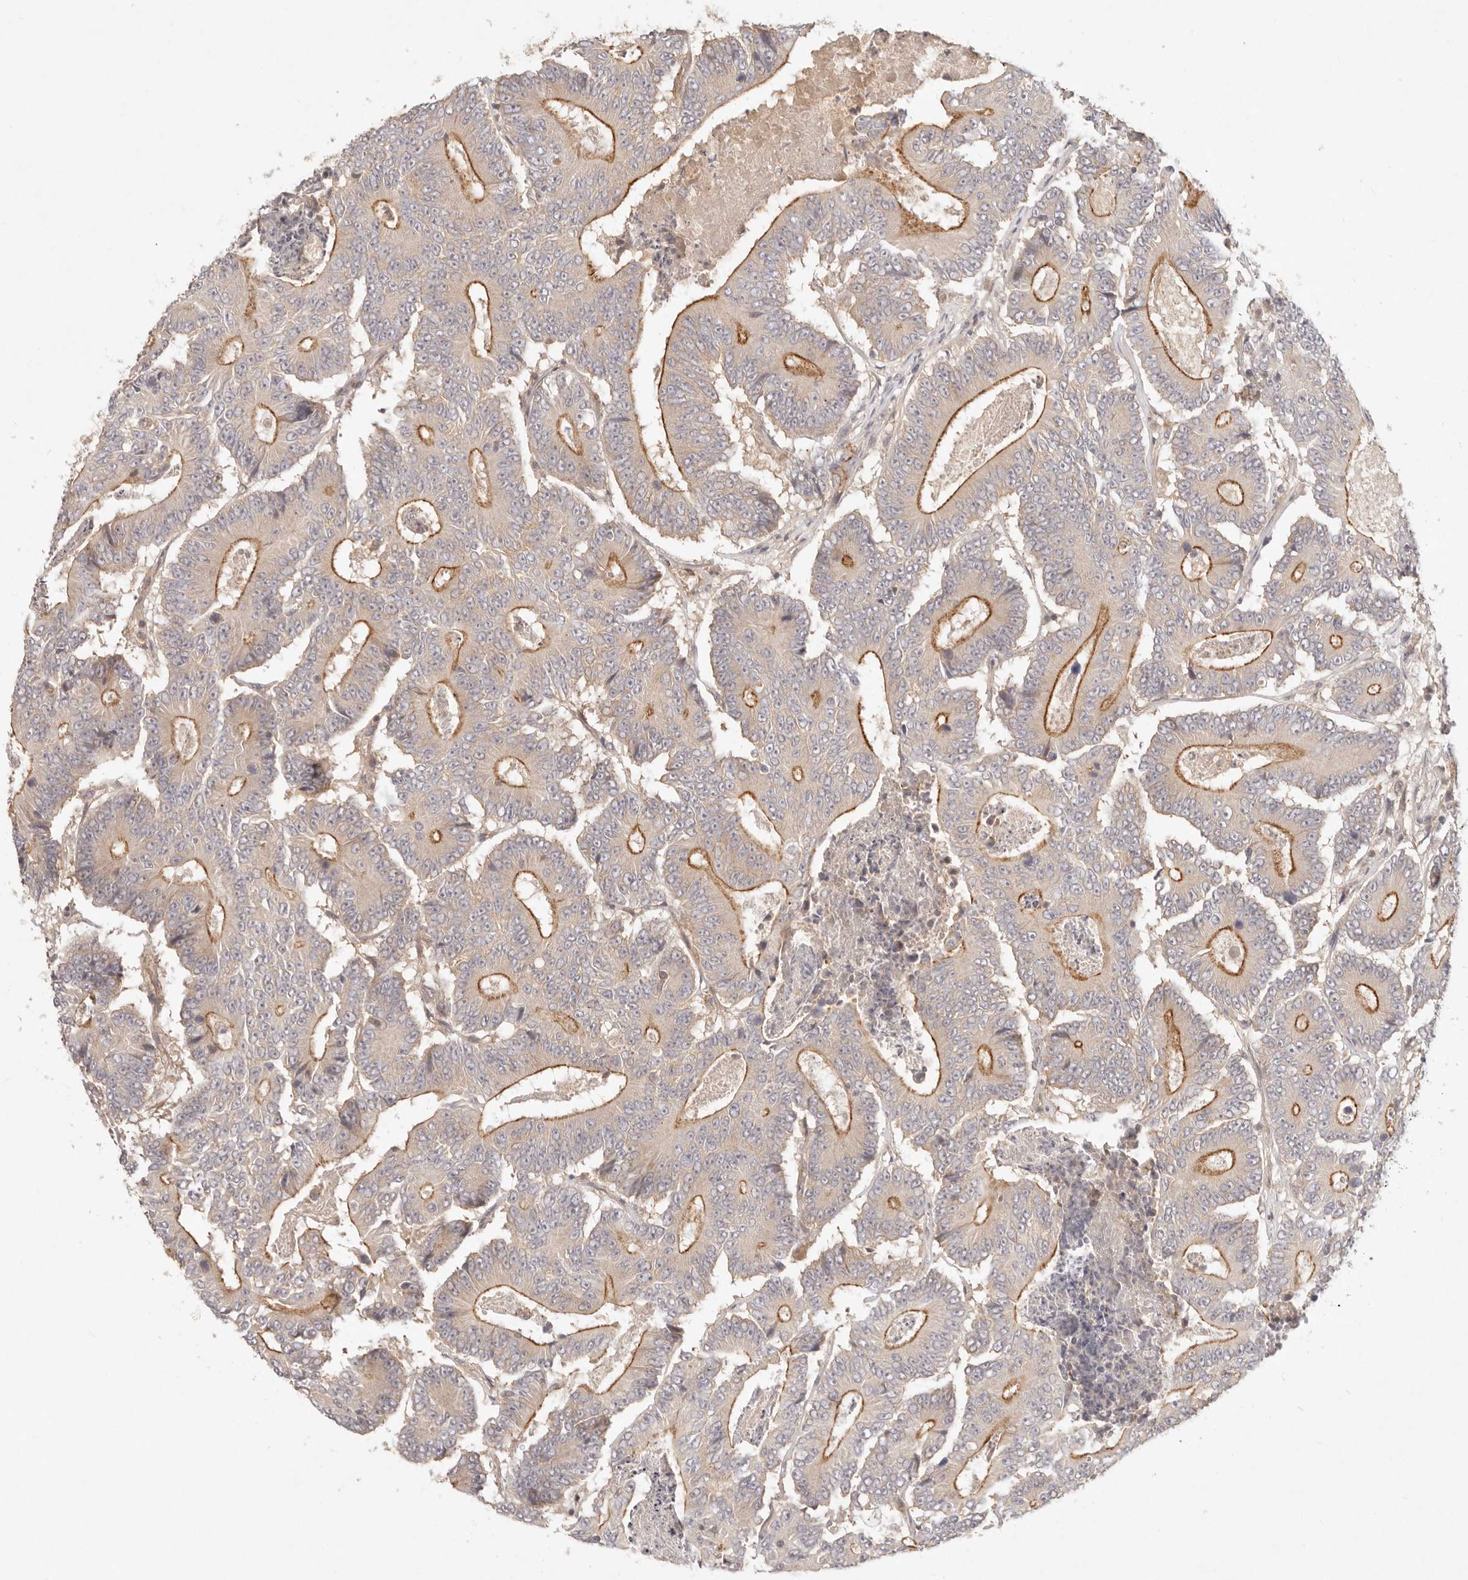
{"staining": {"intensity": "moderate", "quantity": "25%-75%", "location": "cytoplasmic/membranous"}, "tissue": "colorectal cancer", "cell_type": "Tumor cells", "image_type": "cancer", "snomed": [{"axis": "morphology", "description": "Adenocarcinoma, NOS"}, {"axis": "topography", "description": "Colon"}], "caption": "Adenocarcinoma (colorectal) tissue reveals moderate cytoplasmic/membranous positivity in approximately 25%-75% of tumor cells, visualized by immunohistochemistry.", "gene": "PPP1R3B", "patient": {"sex": "male", "age": 83}}